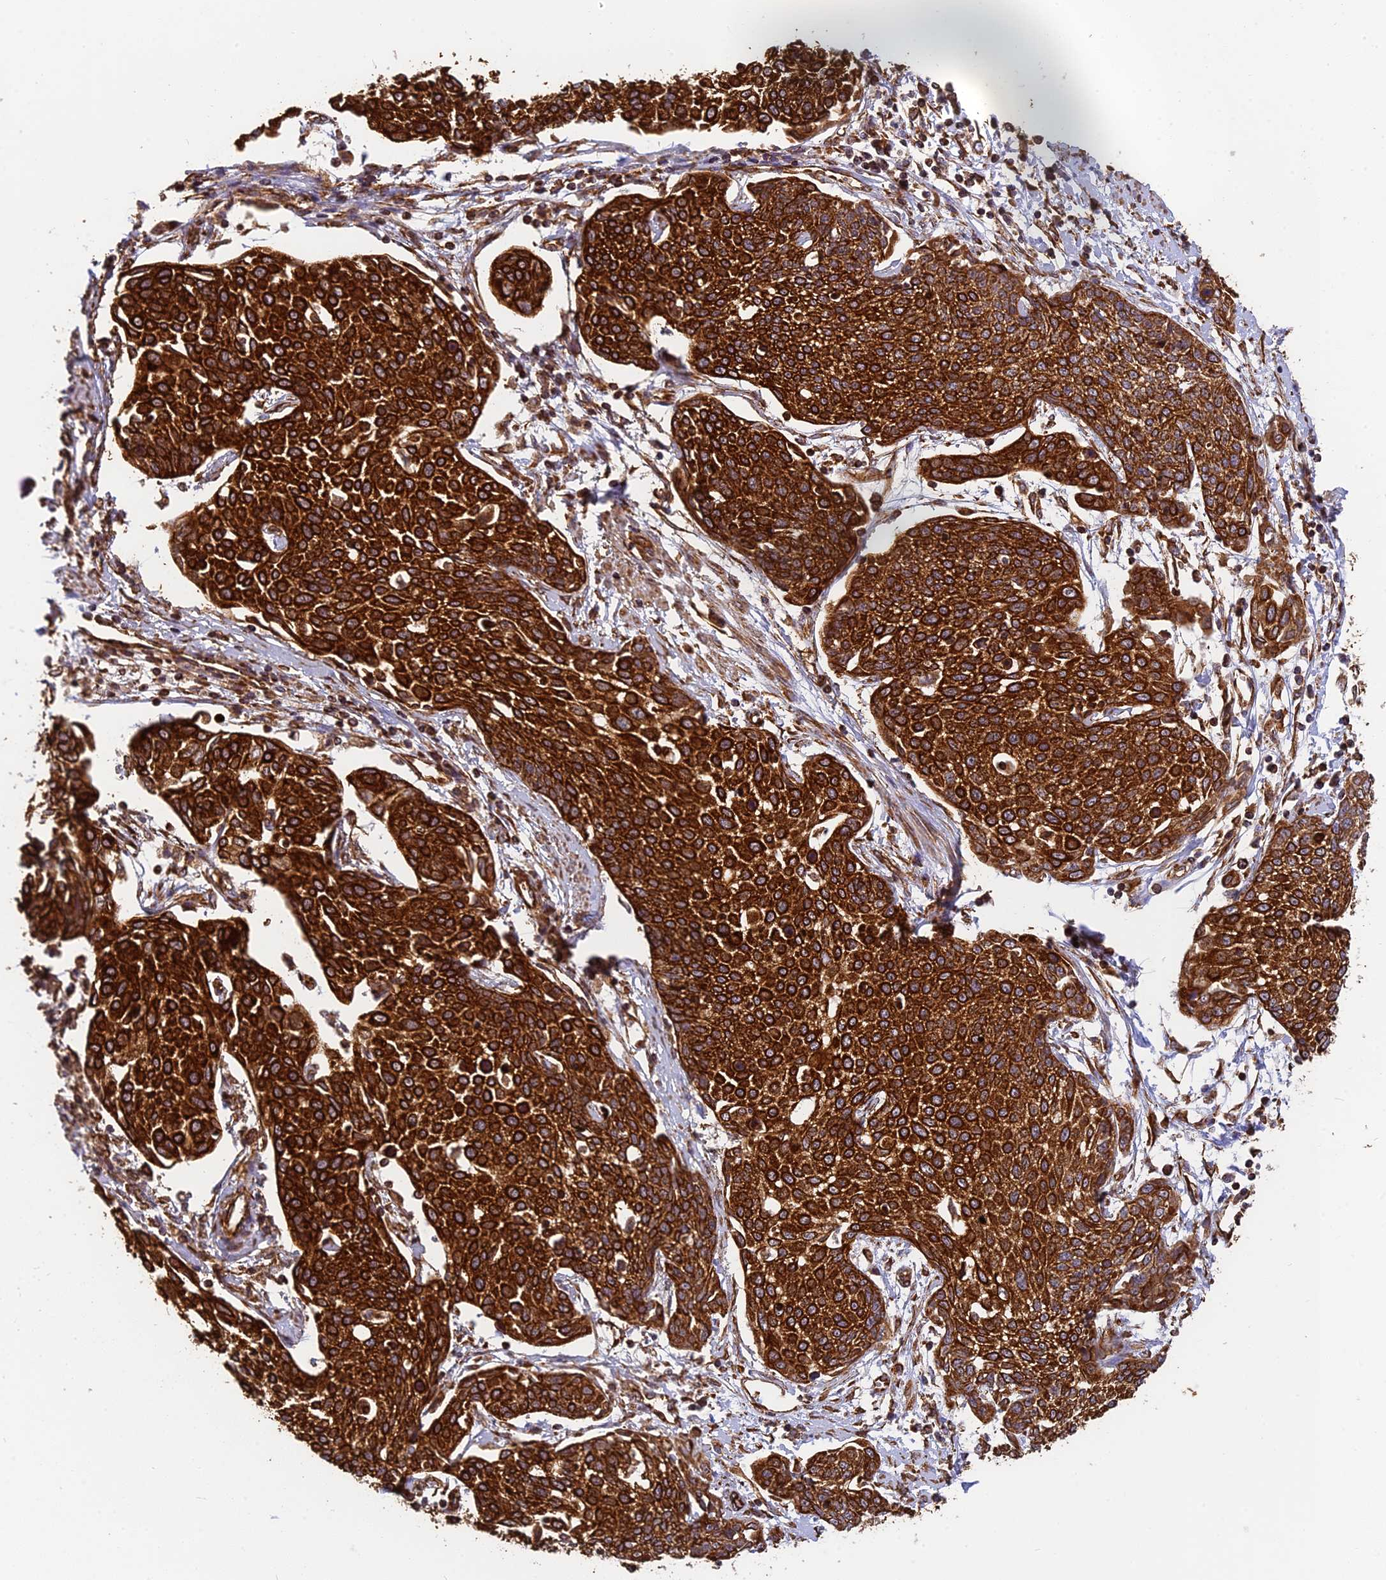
{"staining": {"intensity": "strong", "quantity": ">75%", "location": "cytoplasmic/membranous"}, "tissue": "cervical cancer", "cell_type": "Tumor cells", "image_type": "cancer", "snomed": [{"axis": "morphology", "description": "Squamous cell carcinoma, NOS"}, {"axis": "topography", "description": "Cervix"}], "caption": "Immunohistochemical staining of cervical cancer demonstrates strong cytoplasmic/membranous protein staining in about >75% of tumor cells.", "gene": "DSTYK", "patient": {"sex": "female", "age": 34}}